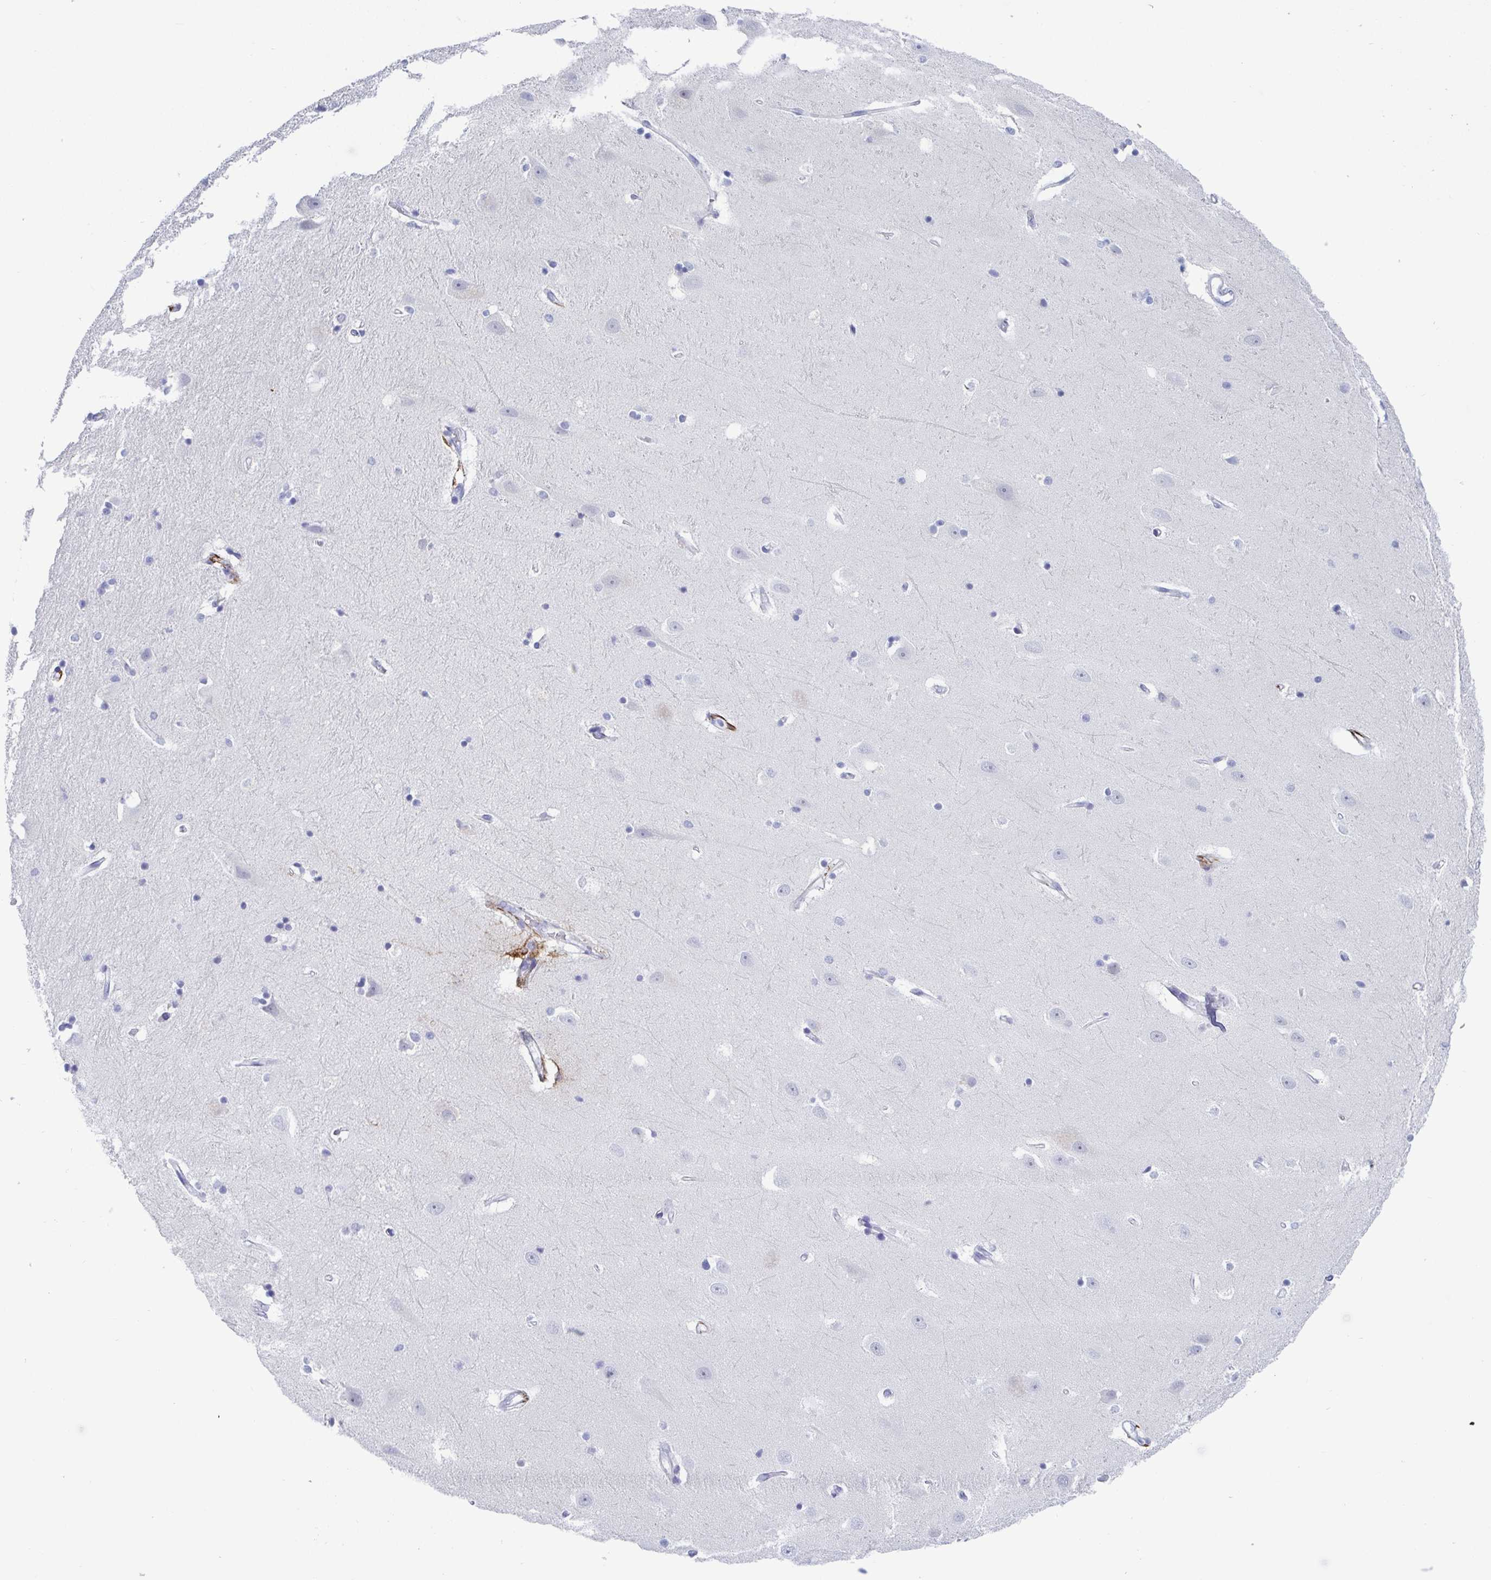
{"staining": {"intensity": "negative", "quantity": "none", "location": "none"}, "tissue": "hippocampus", "cell_type": "Glial cells", "image_type": "normal", "snomed": [{"axis": "morphology", "description": "Normal tissue, NOS"}, {"axis": "topography", "description": "Hippocampus"}], "caption": "Image shows no protein expression in glial cells of normal hippocampus. The staining is performed using DAB brown chromogen with nuclei counter-stained in using hematoxylin.", "gene": "TAS2R38", "patient": {"sex": "male", "age": 63}}